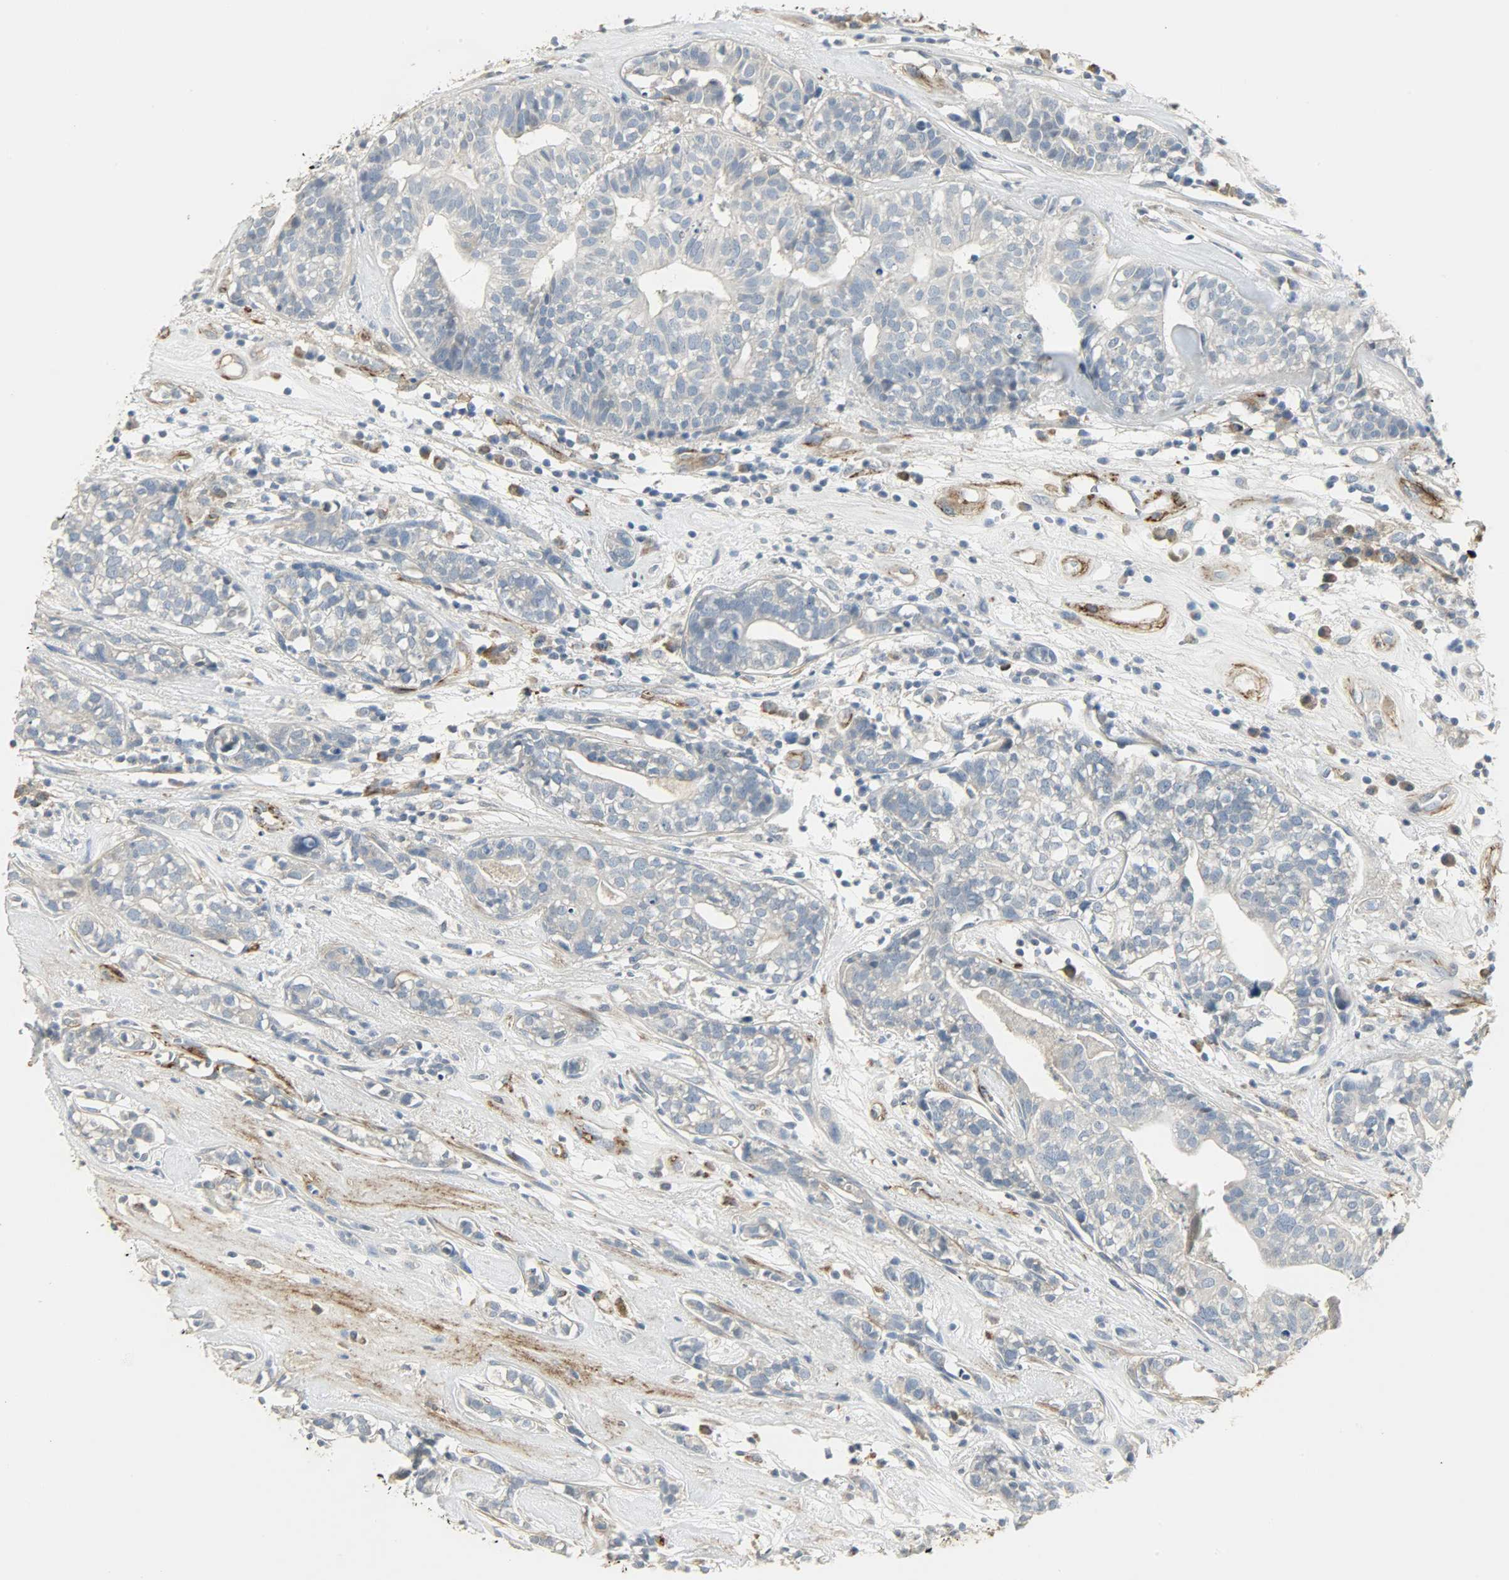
{"staining": {"intensity": "negative", "quantity": "none", "location": "none"}, "tissue": "head and neck cancer", "cell_type": "Tumor cells", "image_type": "cancer", "snomed": [{"axis": "morphology", "description": "Adenocarcinoma, NOS"}, {"axis": "topography", "description": "Salivary gland"}, {"axis": "topography", "description": "Head-Neck"}], "caption": "Tumor cells are negative for brown protein staining in adenocarcinoma (head and neck).", "gene": "ENPEP", "patient": {"sex": "female", "age": 65}}